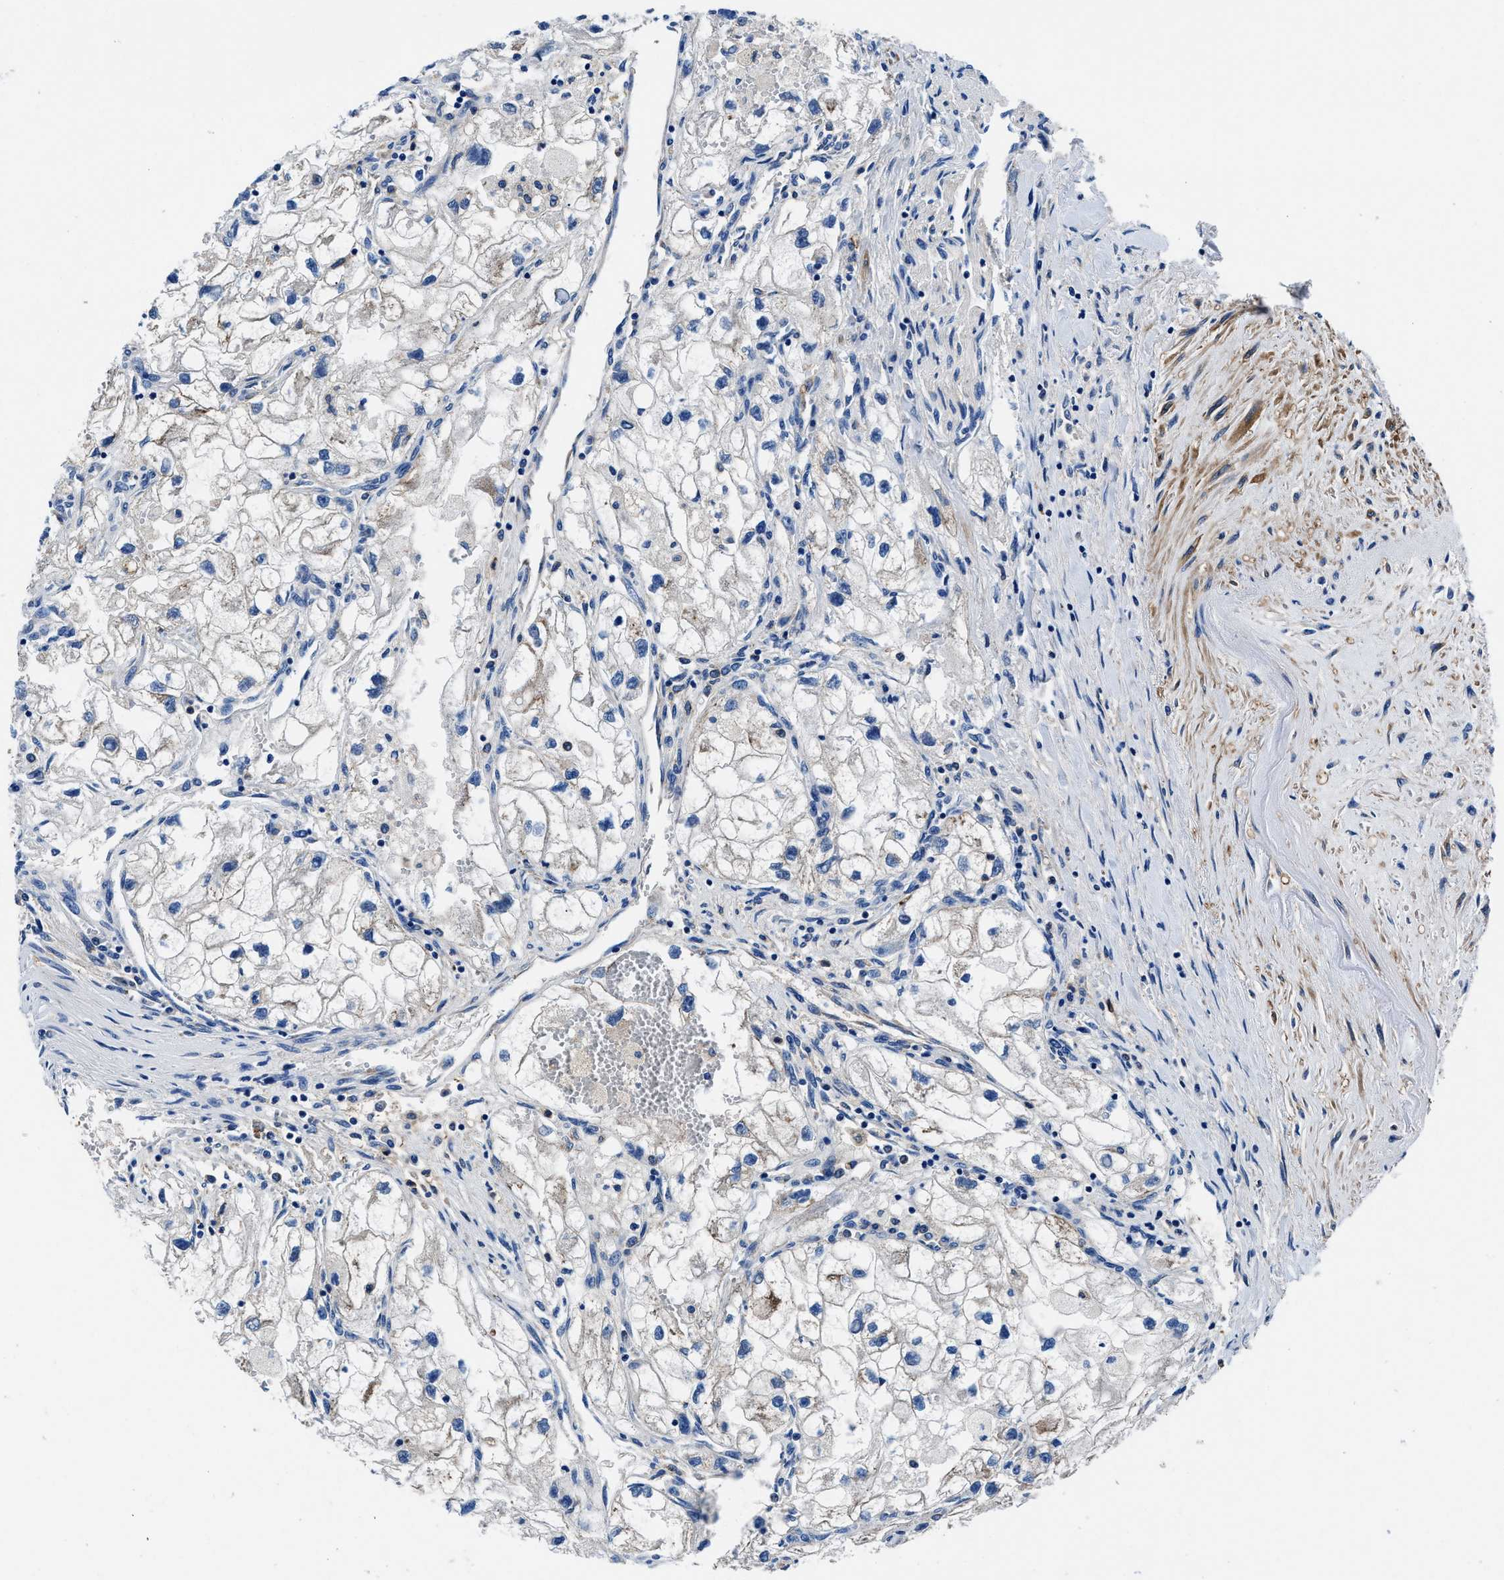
{"staining": {"intensity": "weak", "quantity": "<25%", "location": "cytoplasmic/membranous"}, "tissue": "renal cancer", "cell_type": "Tumor cells", "image_type": "cancer", "snomed": [{"axis": "morphology", "description": "Adenocarcinoma, NOS"}, {"axis": "topography", "description": "Kidney"}], "caption": "An immunohistochemistry (IHC) photomicrograph of adenocarcinoma (renal) is shown. There is no staining in tumor cells of adenocarcinoma (renal).", "gene": "NEU1", "patient": {"sex": "female", "age": 70}}